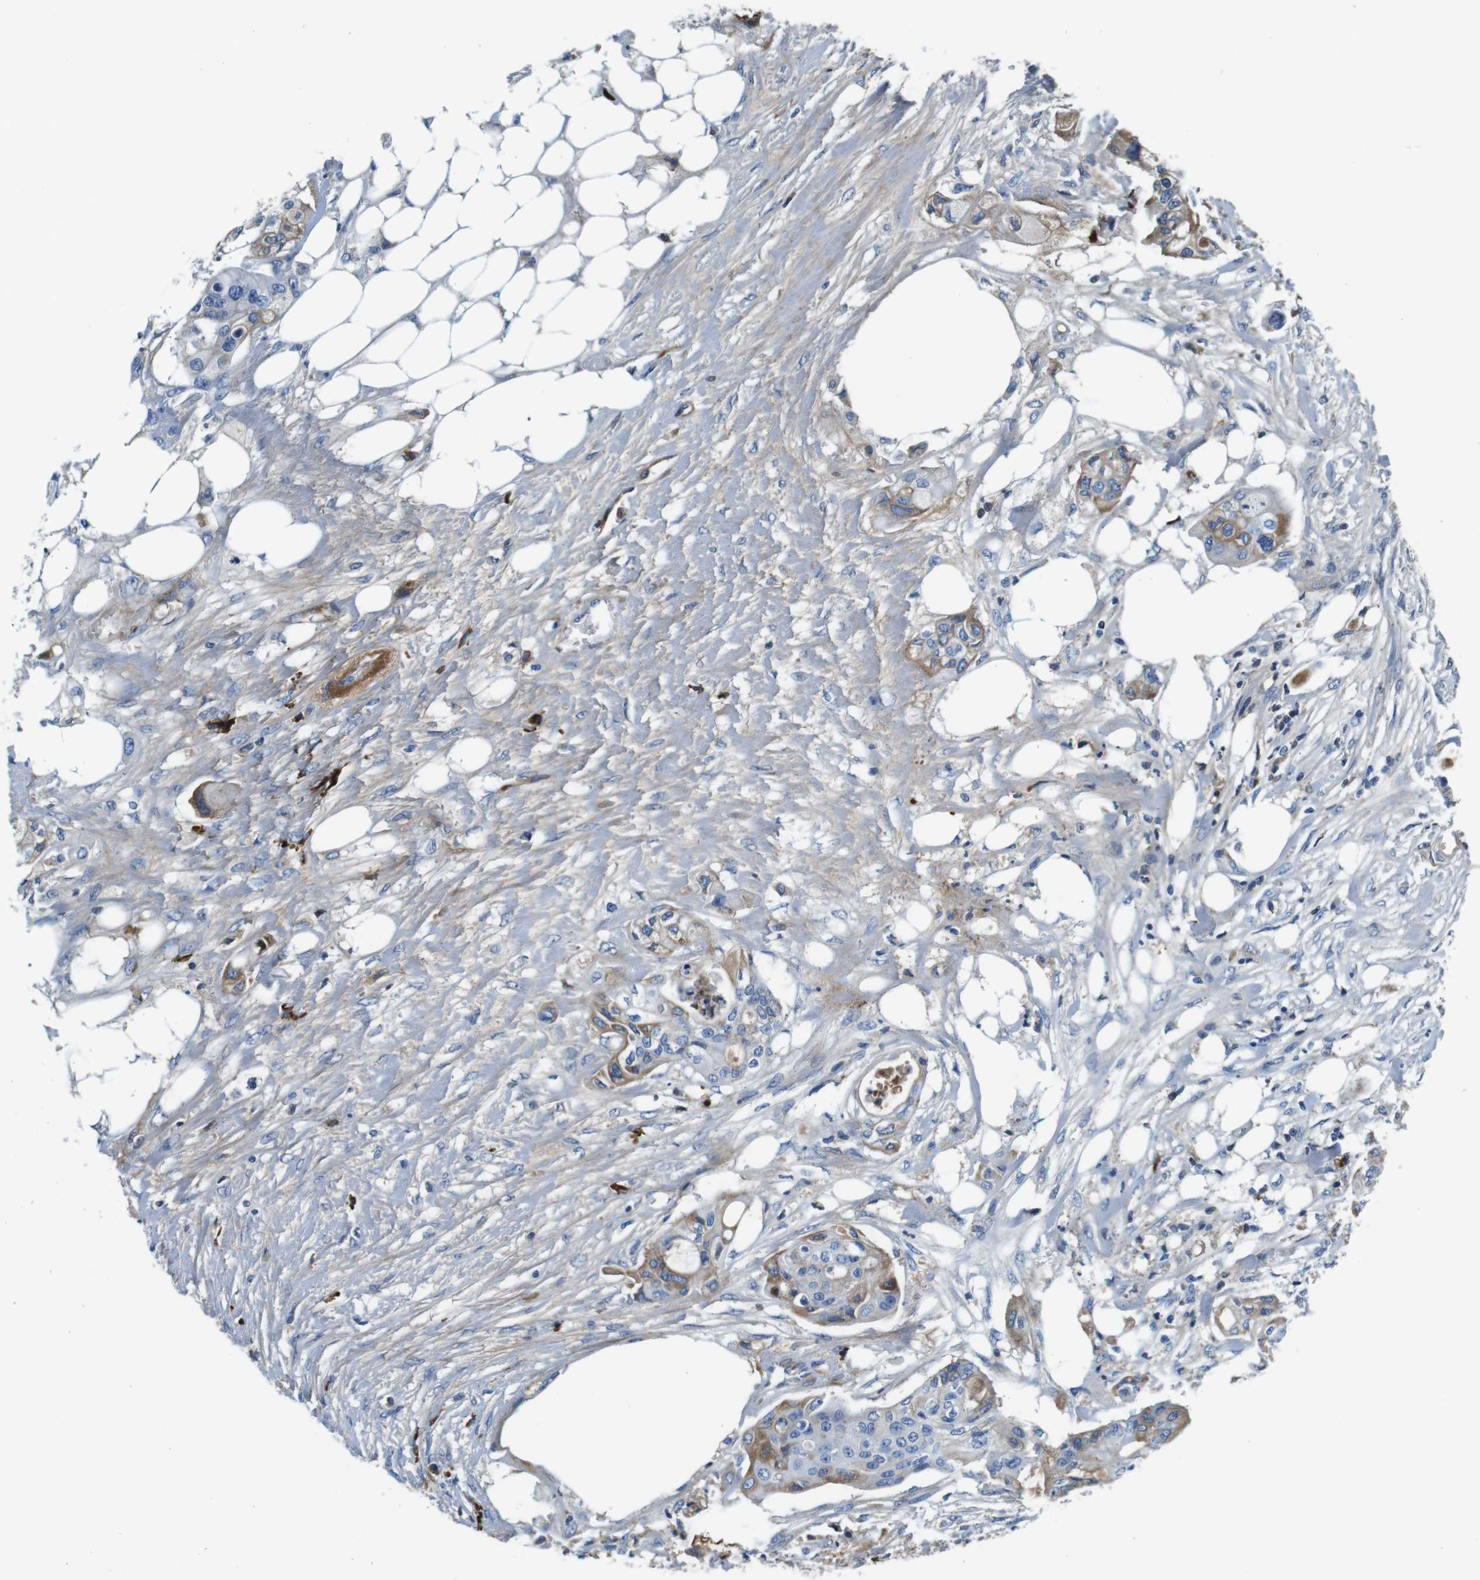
{"staining": {"intensity": "weak", "quantity": "25%-75%", "location": "cytoplasmic/membranous"}, "tissue": "colorectal cancer", "cell_type": "Tumor cells", "image_type": "cancer", "snomed": [{"axis": "morphology", "description": "Adenocarcinoma, NOS"}, {"axis": "topography", "description": "Colon"}], "caption": "A brown stain labels weak cytoplasmic/membranous staining of a protein in adenocarcinoma (colorectal) tumor cells.", "gene": "IGKC", "patient": {"sex": "female", "age": 57}}